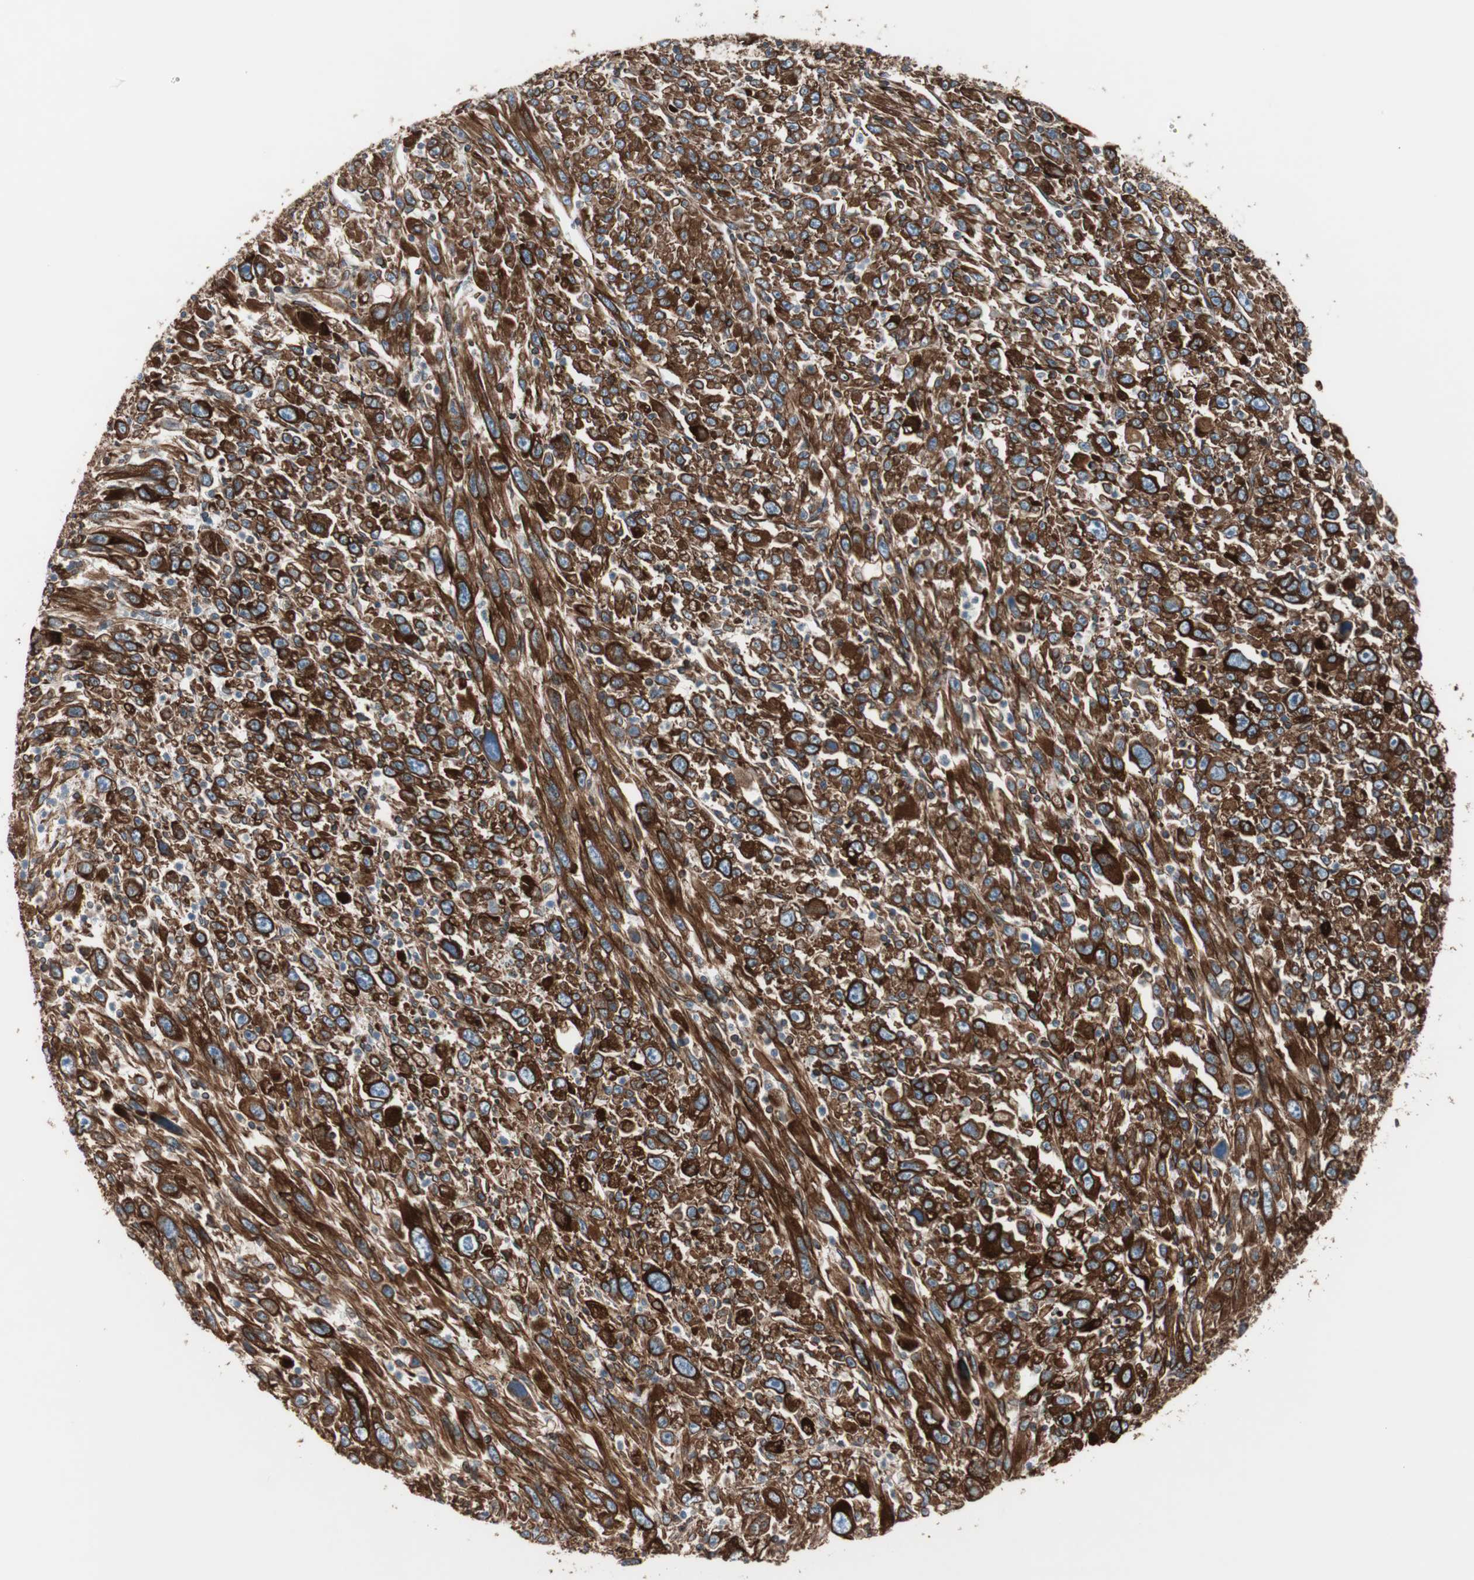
{"staining": {"intensity": "strong", "quantity": ">75%", "location": "cytoplasmic/membranous"}, "tissue": "melanoma", "cell_type": "Tumor cells", "image_type": "cancer", "snomed": [{"axis": "morphology", "description": "Malignant melanoma, Metastatic site"}, {"axis": "topography", "description": "Skin"}], "caption": "About >75% of tumor cells in human malignant melanoma (metastatic site) show strong cytoplasmic/membranous protein positivity as visualized by brown immunohistochemical staining.", "gene": "TCTA", "patient": {"sex": "female", "age": 56}}